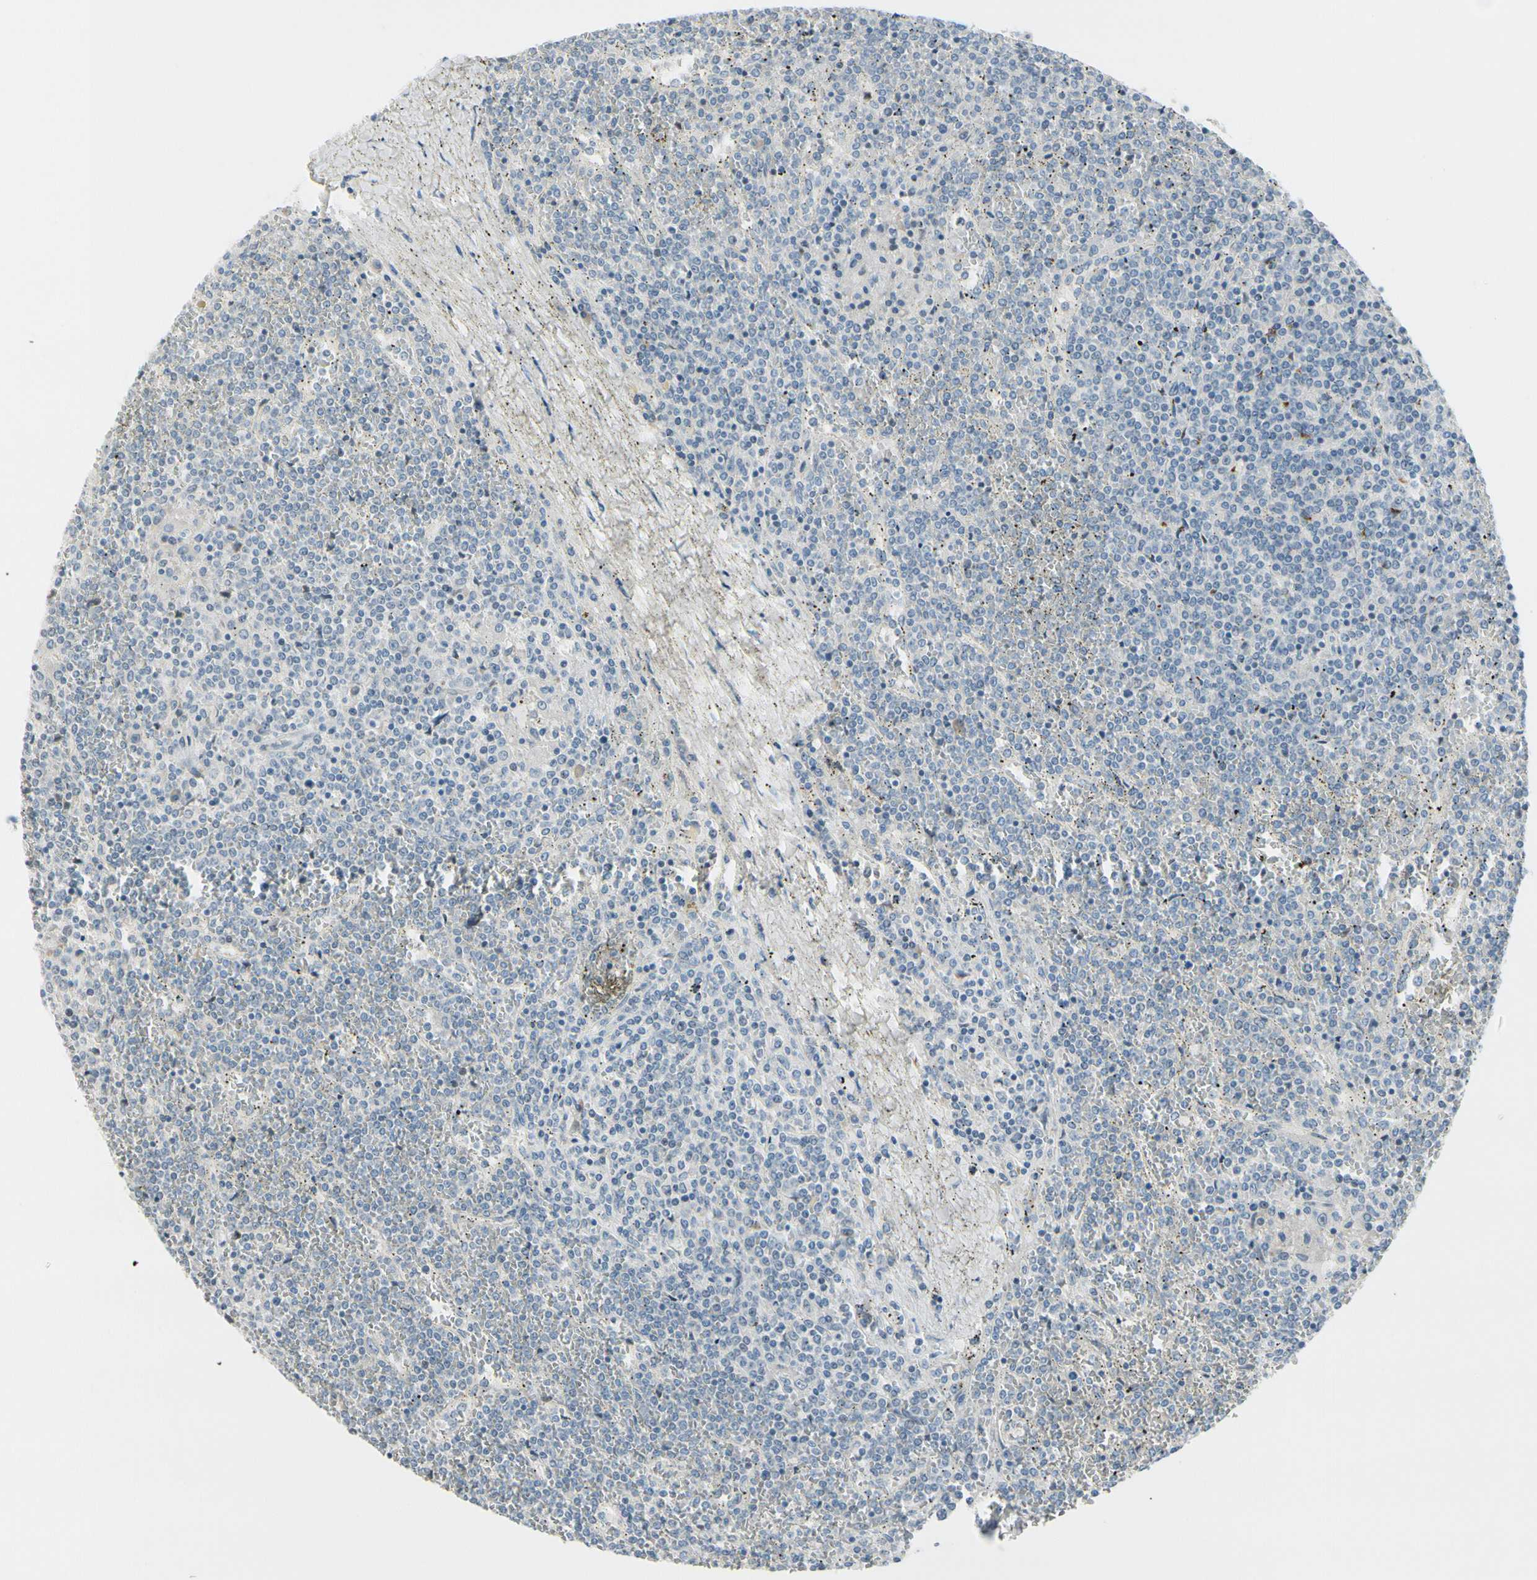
{"staining": {"intensity": "negative", "quantity": "none", "location": "none"}, "tissue": "lymphoma", "cell_type": "Tumor cells", "image_type": "cancer", "snomed": [{"axis": "morphology", "description": "Malignant lymphoma, non-Hodgkin's type, Low grade"}, {"axis": "topography", "description": "Spleen"}], "caption": "High power microscopy histopathology image of an immunohistochemistry photomicrograph of lymphoma, revealing no significant positivity in tumor cells.", "gene": "B4GALNT1", "patient": {"sex": "female", "age": 19}}